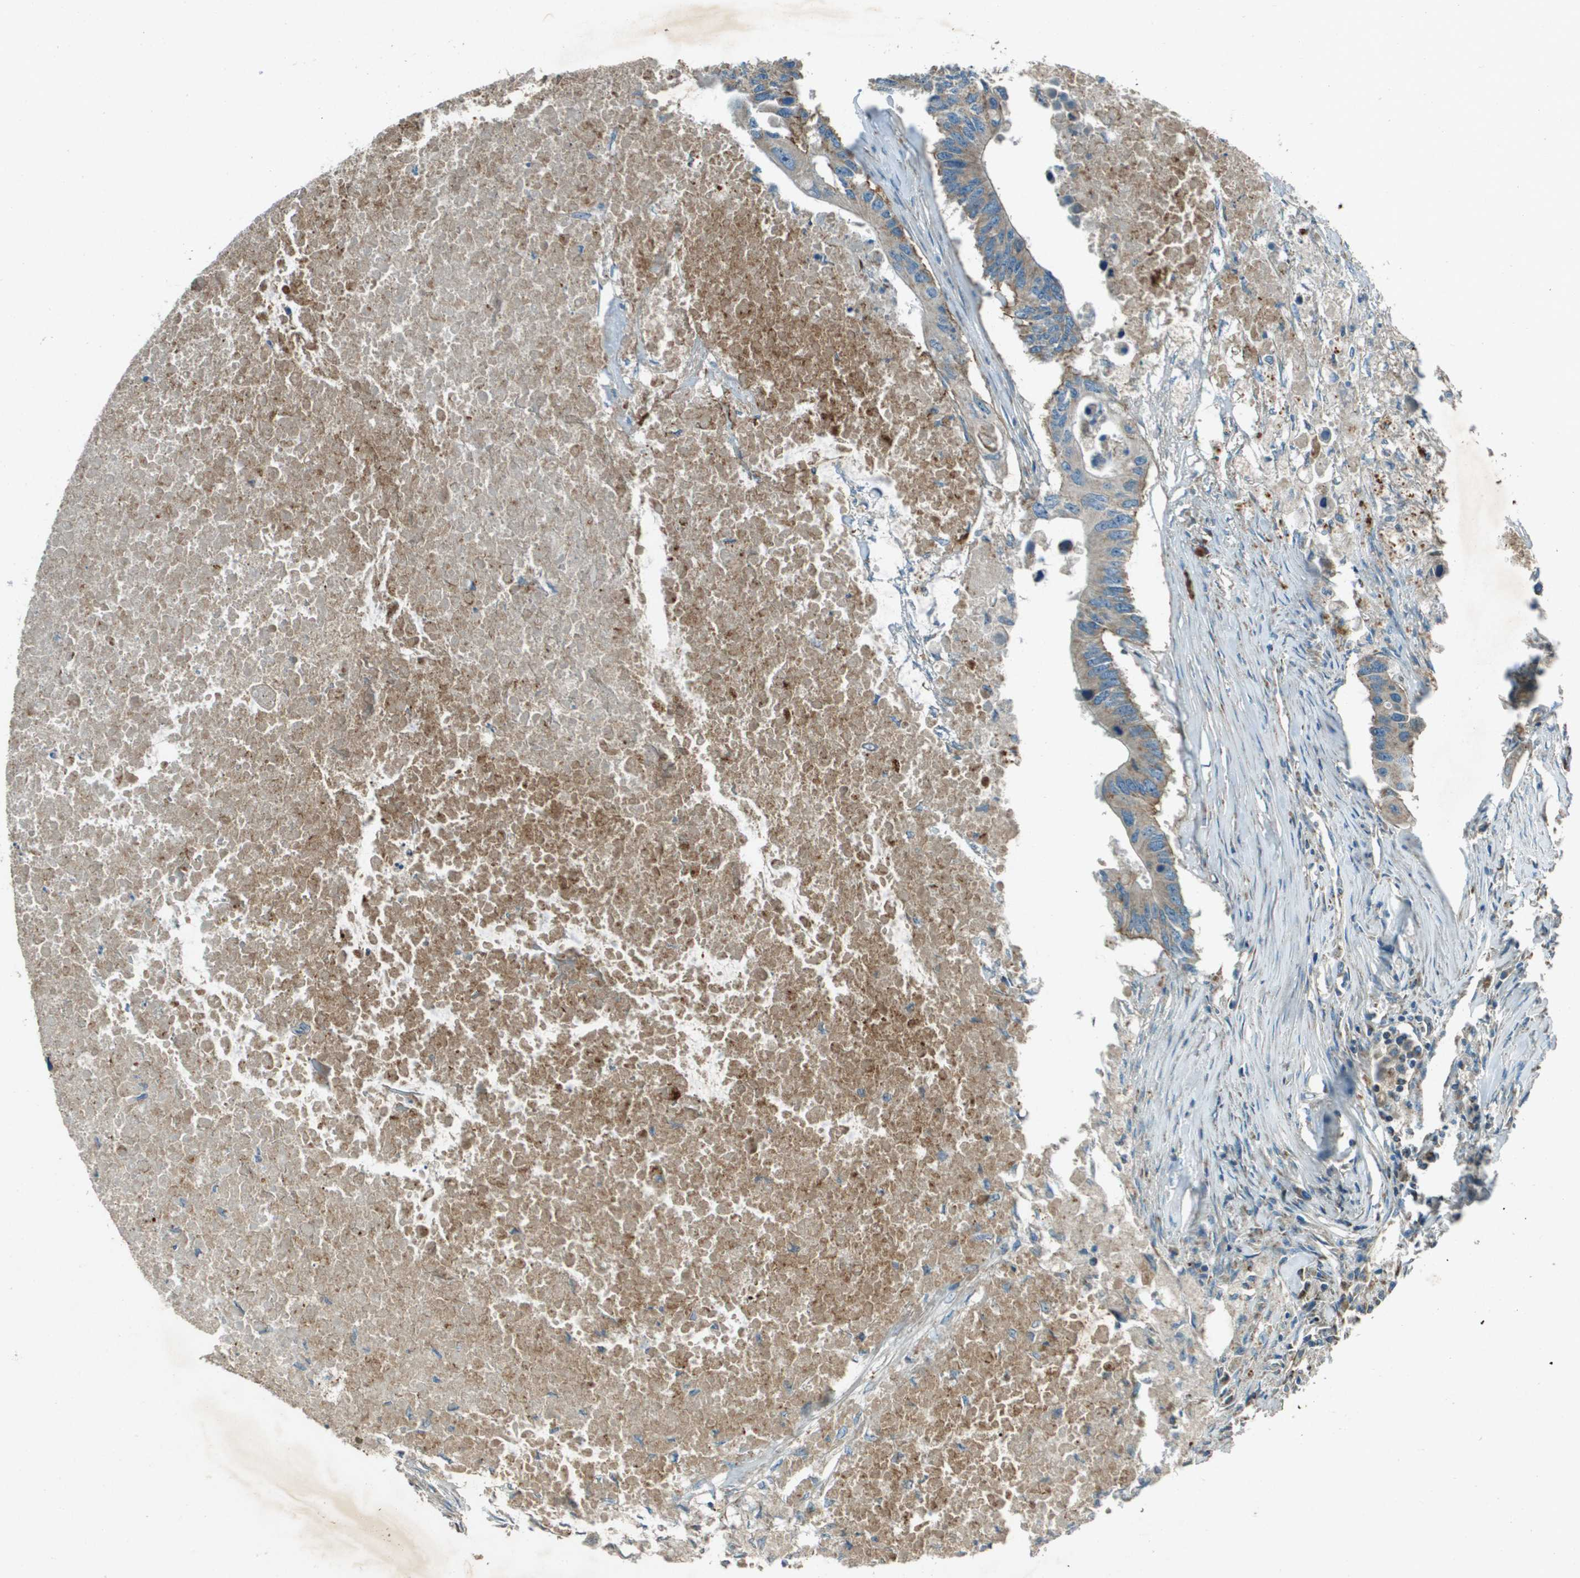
{"staining": {"intensity": "moderate", "quantity": "<25%", "location": "cytoplasmic/membranous"}, "tissue": "colorectal cancer", "cell_type": "Tumor cells", "image_type": "cancer", "snomed": [{"axis": "morphology", "description": "Adenocarcinoma, NOS"}, {"axis": "topography", "description": "Colon"}], "caption": "Colorectal cancer stained with a protein marker displays moderate staining in tumor cells.", "gene": "MIGA1", "patient": {"sex": "male", "age": 71}}